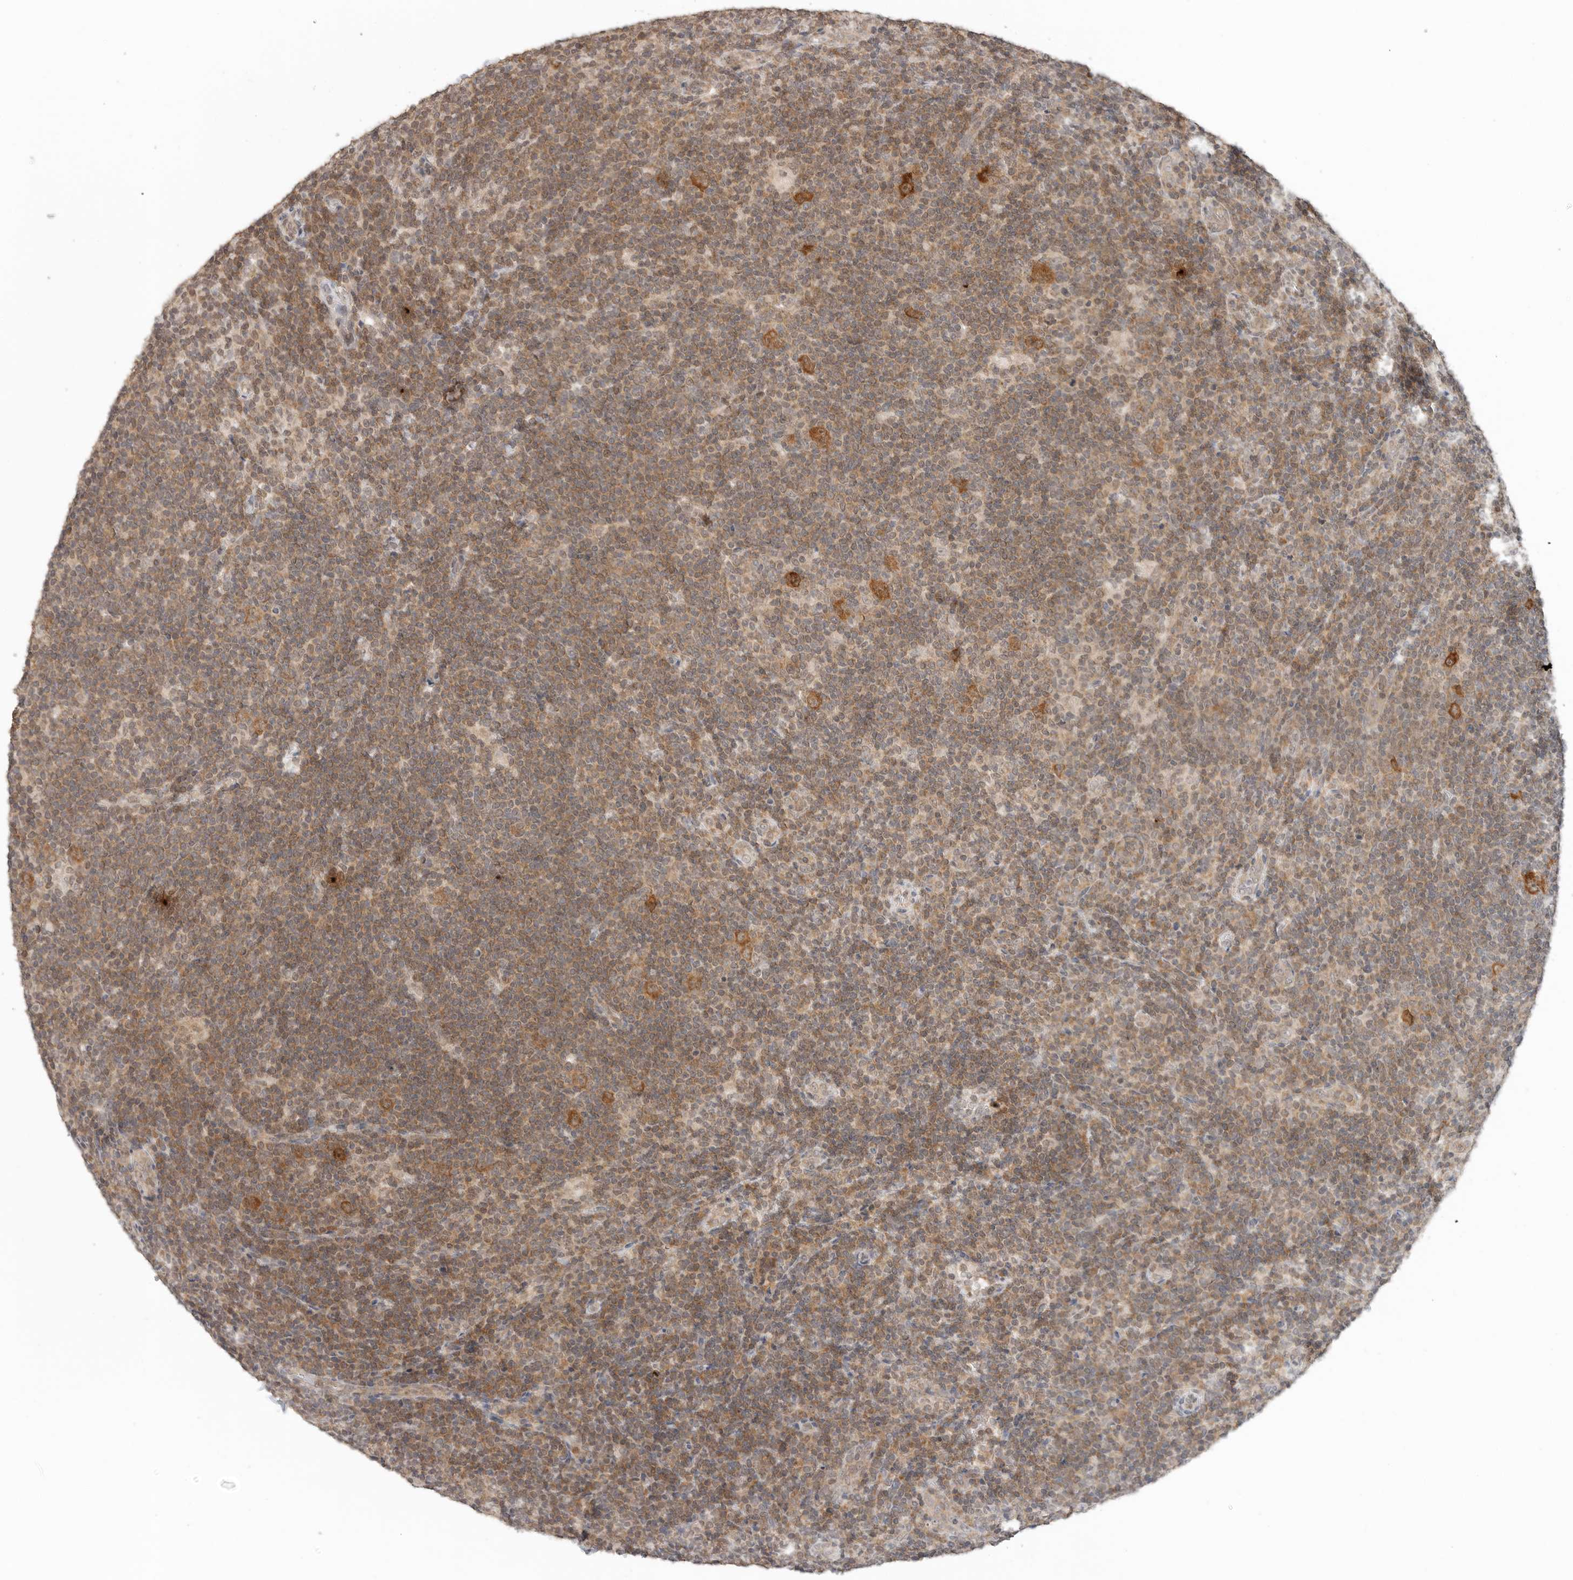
{"staining": {"intensity": "moderate", "quantity": ">75%", "location": "cytoplasmic/membranous"}, "tissue": "lymphoma", "cell_type": "Tumor cells", "image_type": "cancer", "snomed": [{"axis": "morphology", "description": "Hodgkin's disease, NOS"}, {"axis": "topography", "description": "Lymph node"}], "caption": "Immunohistochemistry of Hodgkin's disease reveals medium levels of moderate cytoplasmic/membranous positivity in about >75% of tumor cells.", "gene": "METAP1", "patient": {"sex": "female", "age": 57}}